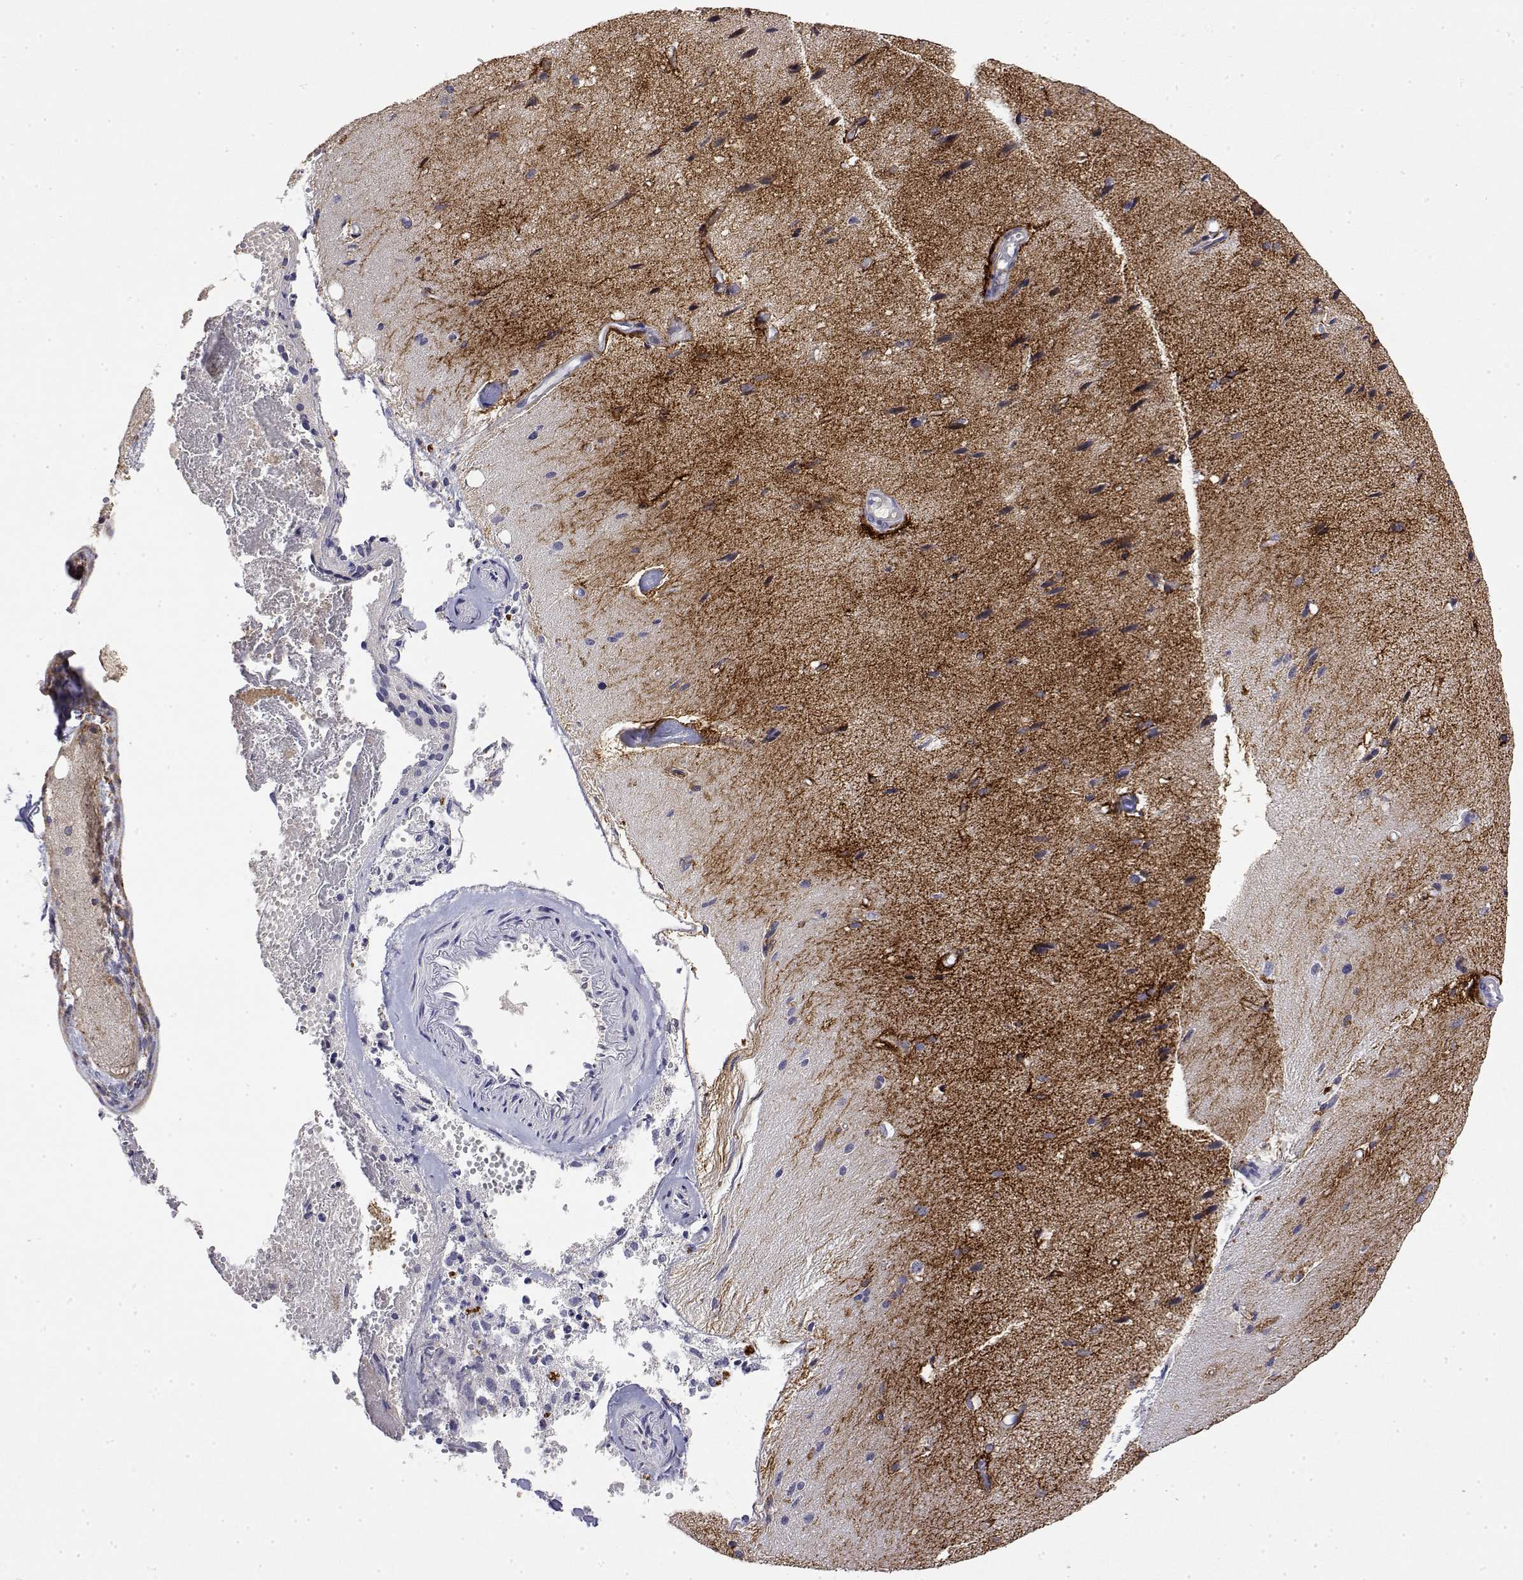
{"staining": {"intensity": "negative", "quantity": "none", "location": "none"}, "tissue": "cerebral cortex", "cell_type": "Endothelial cells", "image_type": "normal", "snomed": [{"axis": "morphology", "description": "Normal tissue, NOS"}, {"axis": "morphology", "description": "Glioma, malignant, High grade"}, {"axis": "topography", "description": "Cerebral cortex"}], "caption": "The image shows no staining of endothelial cells in unremarkable cerebral cortex.", "gene": "GADD45GIP1", "patient": {"sex": "male", "age": 71}}